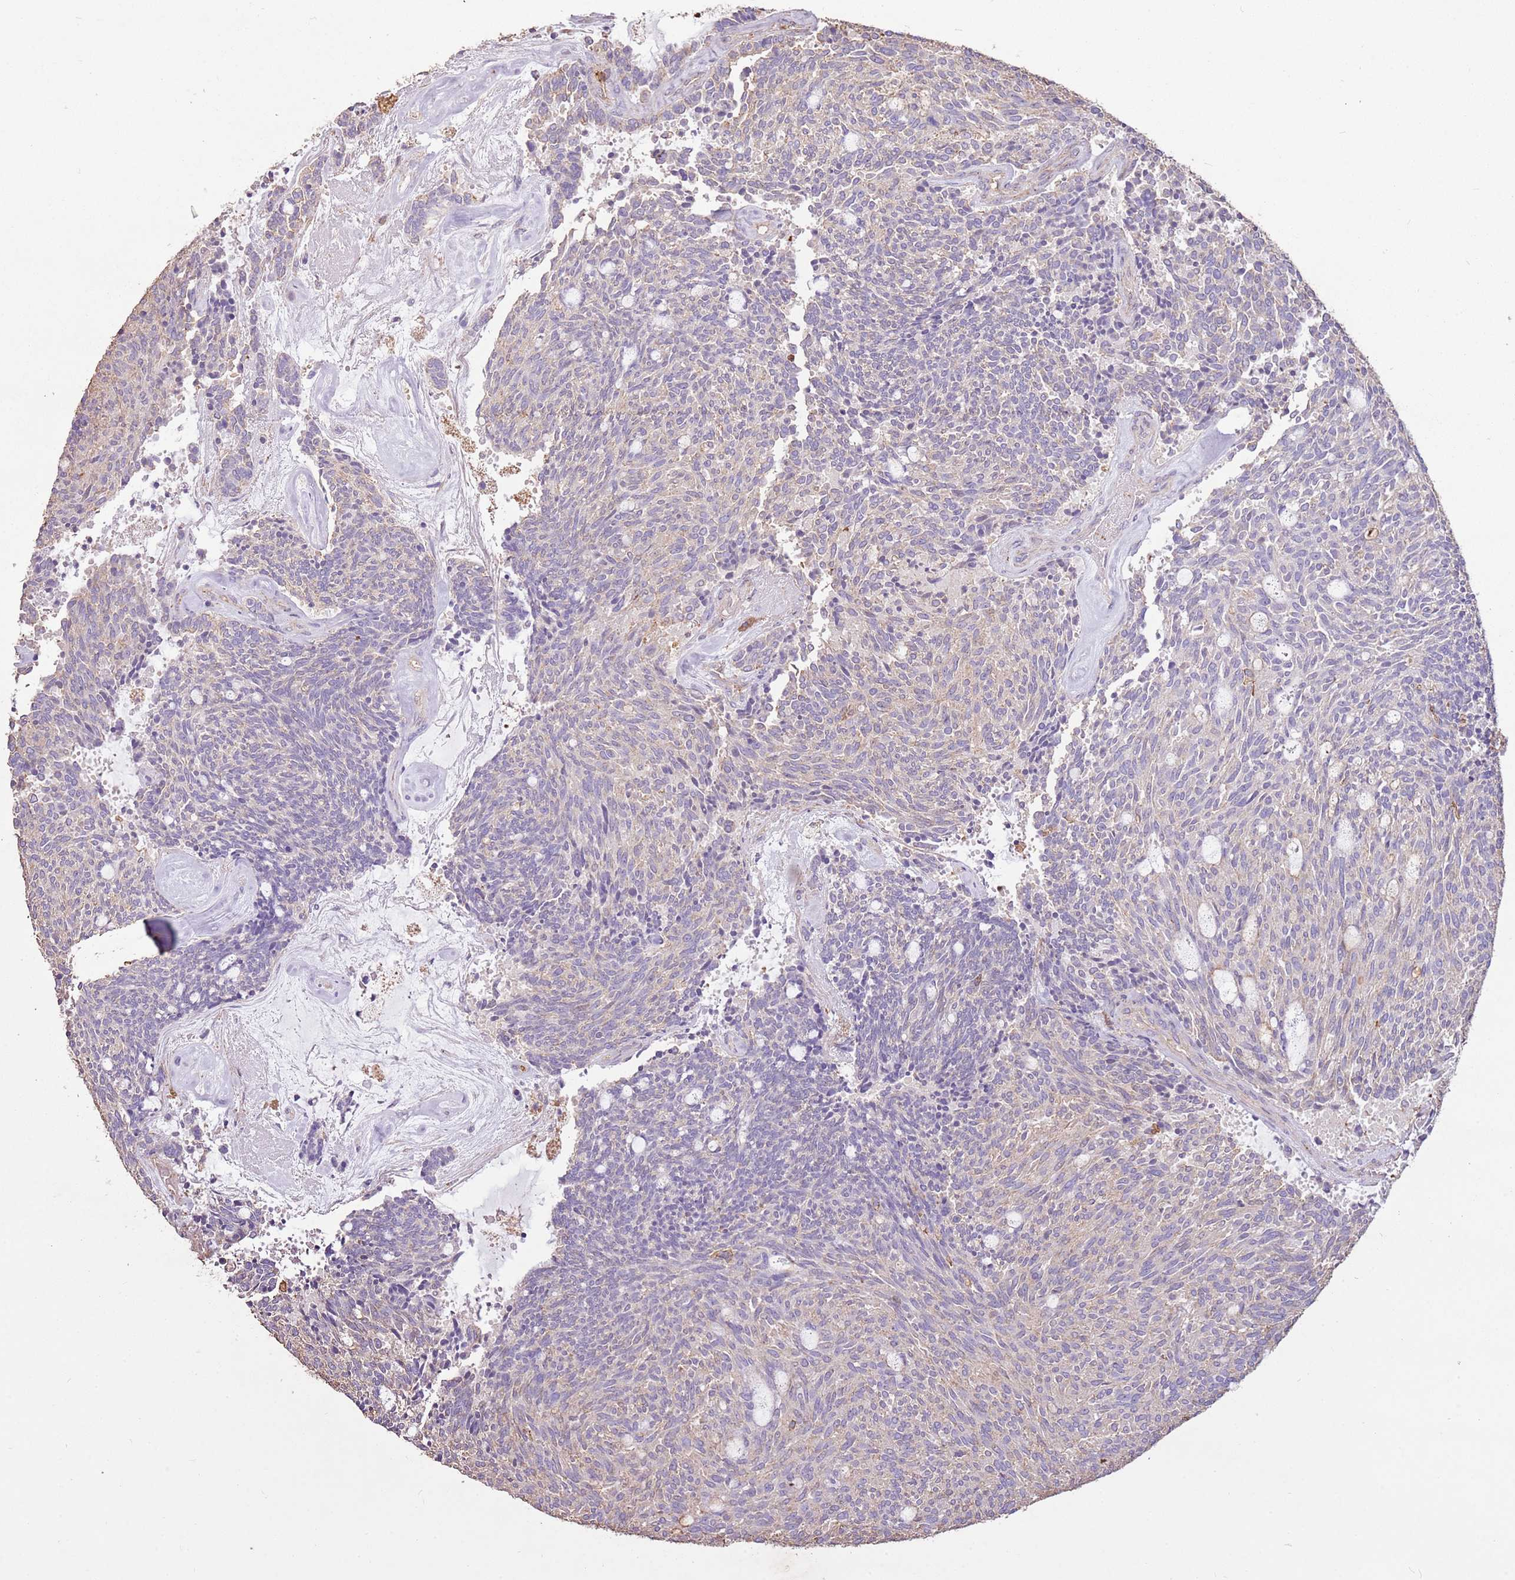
{"staining": {"intensity": "weak", "quantity": "25%-75%", "location": "cytoplasmic/membranous"}, "tissue": "carcinoid", "cell_type": "Tumor cells", "image_type": "cancer", "snomed": [{"axis": "morphology", "description": "Carcinoid, malignant, NOS"}, {"axis": "topography", "description": "Pancreas"}], "caption": "An immunohistochemistry (IHC) image of neoplastic tissue is shown. Protein staining in brown shows weak cytoplasmic/membranous positivity in carcinoid (malignant) within tumor cells.", "gene": "ARL10", "patient": {"sex": "female", "age": 54}}